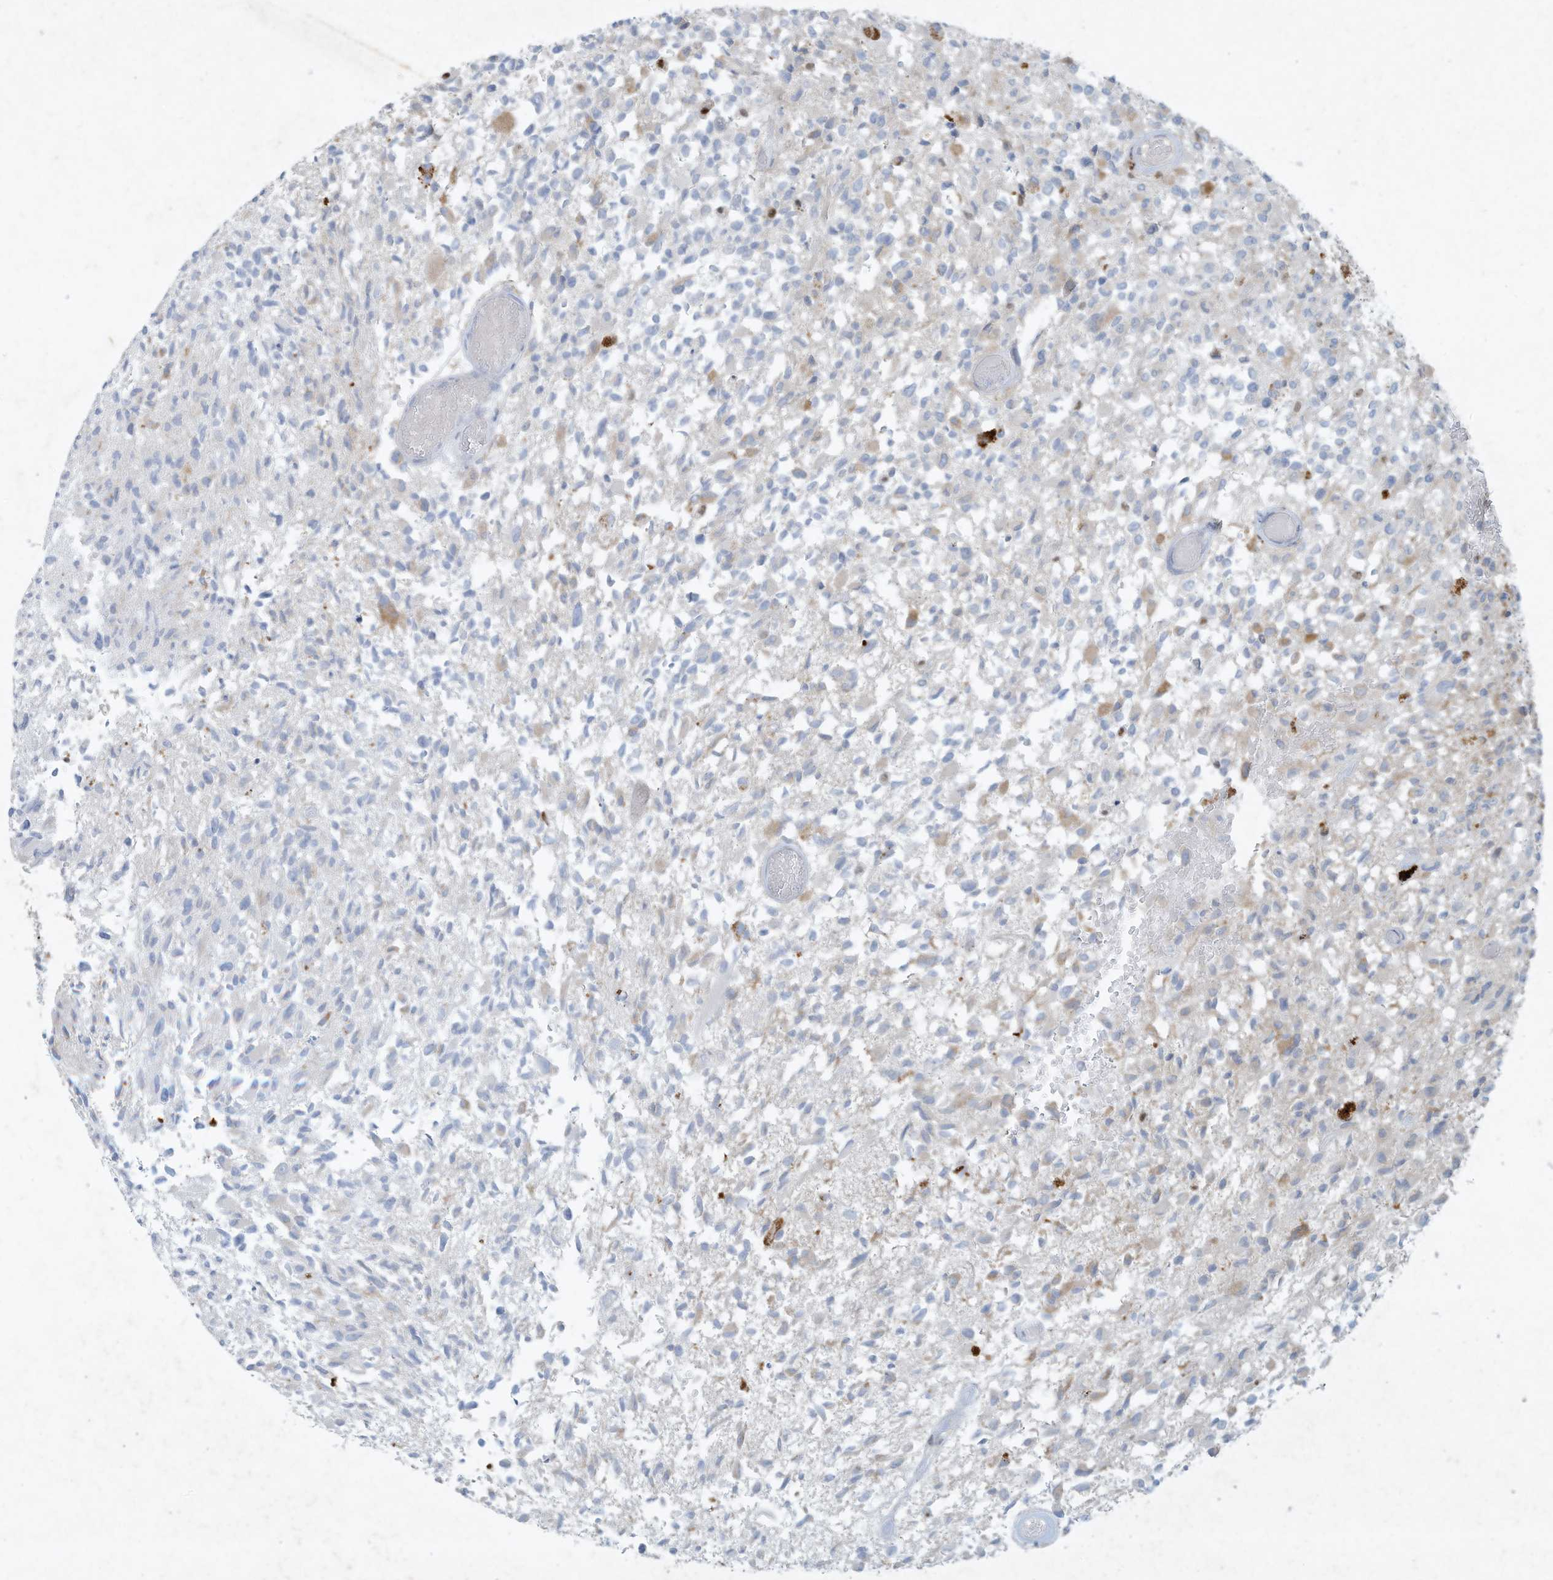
{"staining": {"intensity": "negative", "quantity": "none", "location": "none"}, "tissue": "glioma", "cell_type": "Tumor cells", "image_type": "cancer", "snomed": [{"axis": "morphology", "description": "Glioma, malignant, High grade"}, {"axis": "morphology", "description": "Glioblastoma, NOS"}, {"axis": "topography", "description": "Brain"}], "caption": "Glioma was stained to show a protein in brown. There is no significant positivity in tumor cells.", "gene": "TUBE1", "patient": {"sex": "male", "age": 60}}